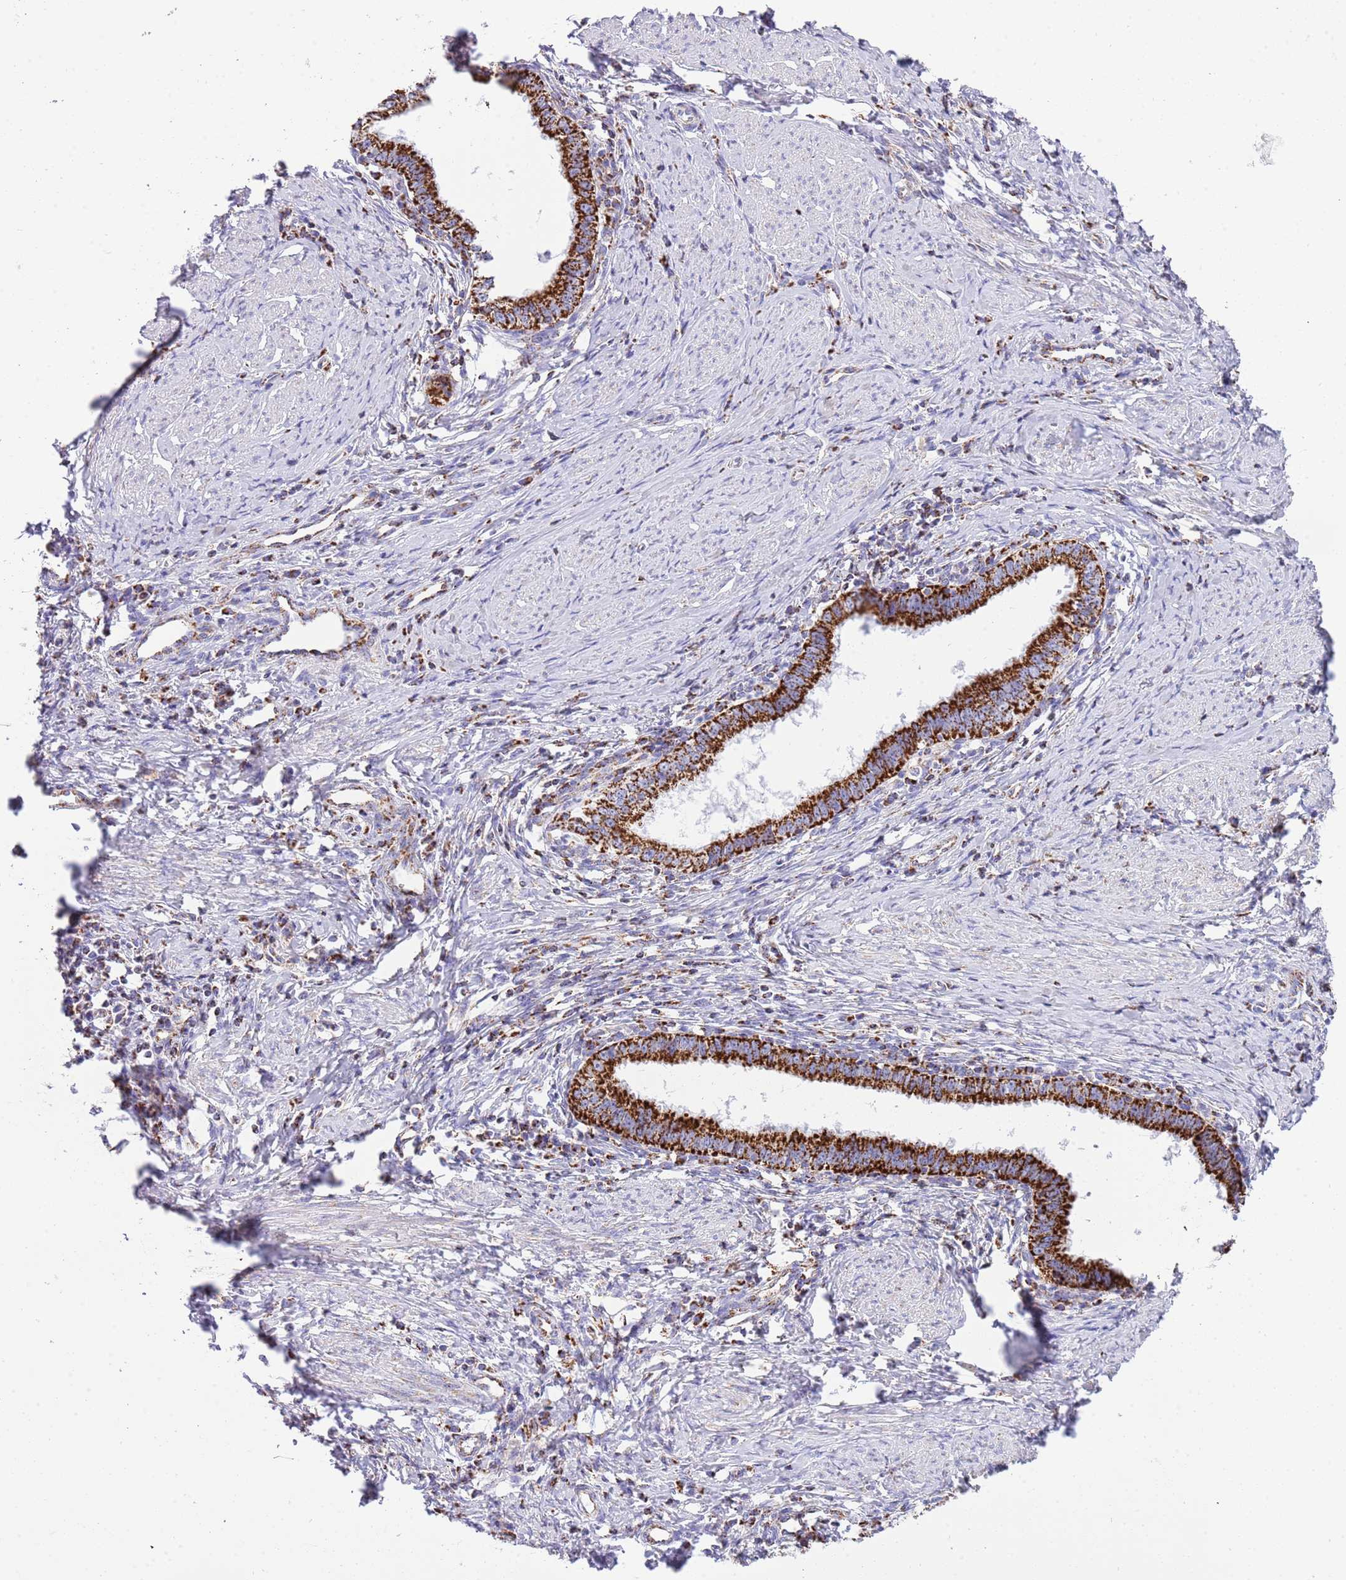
{"staining": {"intensity": "strong", "quantity": ">75%", "location": "cytoplasmic/membranous"}, "tissue": "cervical cancer", "cell_type": "Tumor cells", "image_type": "cancer", "snomed": [{"axis": "morphology", "description": "Adenocarcinoma, NOS"}, {"axis": "topography", "description": "Cervix"}], "caption": "Protein staining exhibits strong cytoplasmic/membranous staining in about >75% of tumor cells in cervical adenocarcinoma.", "gene": "SUCLG2", "patient": {"sex": "female", "age": 36}}